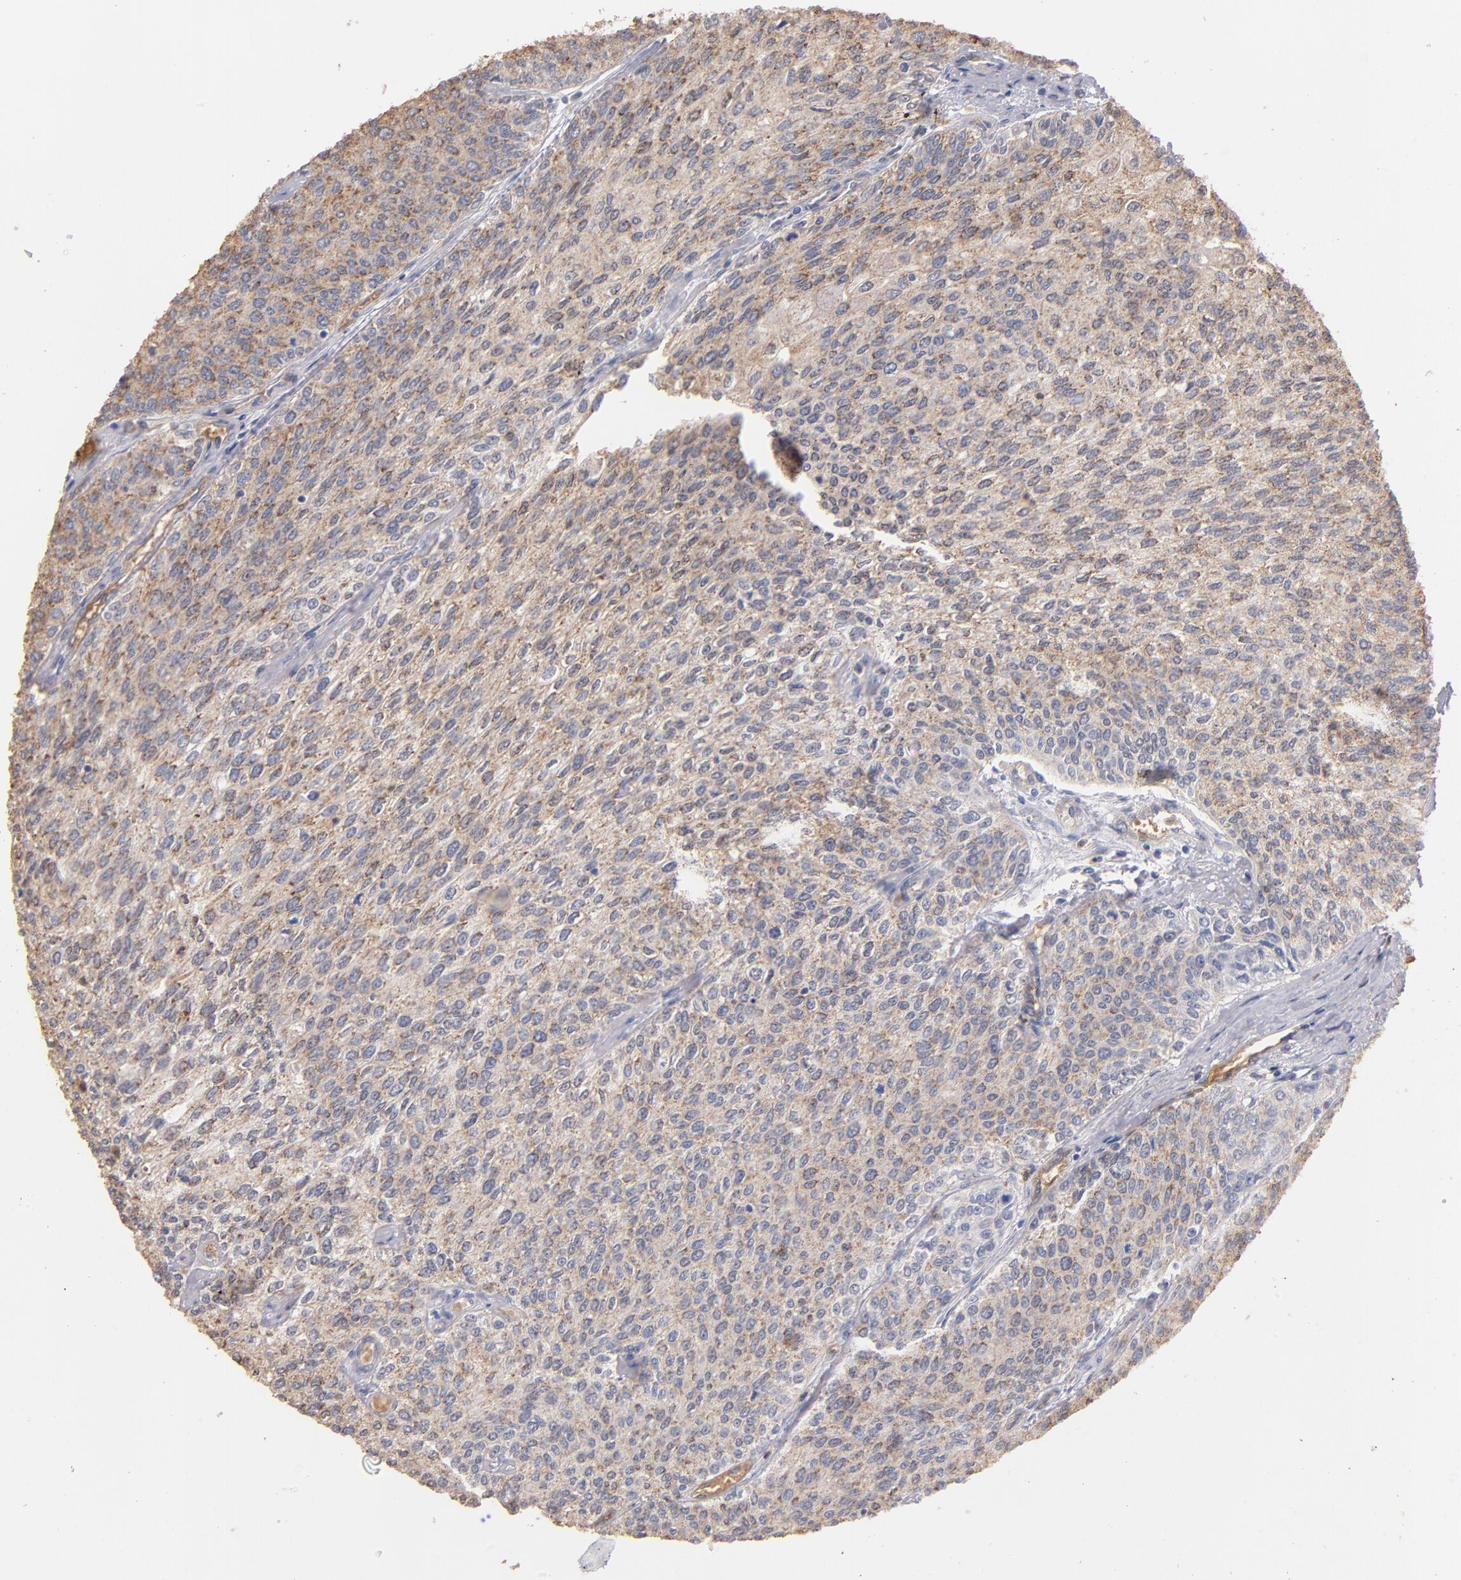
{"staining": {"intensity": "moderate", "quantity": ">75%", "location": "cytoplasmic/membranous"}, "tissue": "urothelial cancer", "cell_type": "Tumor cells", "image_type": "cancer", "snomed": [{"axis": "morphology", "description": "Urothelial carcinoma, Low grade"}, {"axis": "topography", "description": "Urinary bladder"}], "caption": "A micrograph of urothelial carcinoma (low-grade) stained for a protein shows moderate cytoplasmic/membranous brown staining in tumor cells. (DAB (3,3'-diaminobenzidine) IHC with brightfield microscopy, high magnification).", "gene": "RO60", "patient": {"sex": "female", "age": 73}}